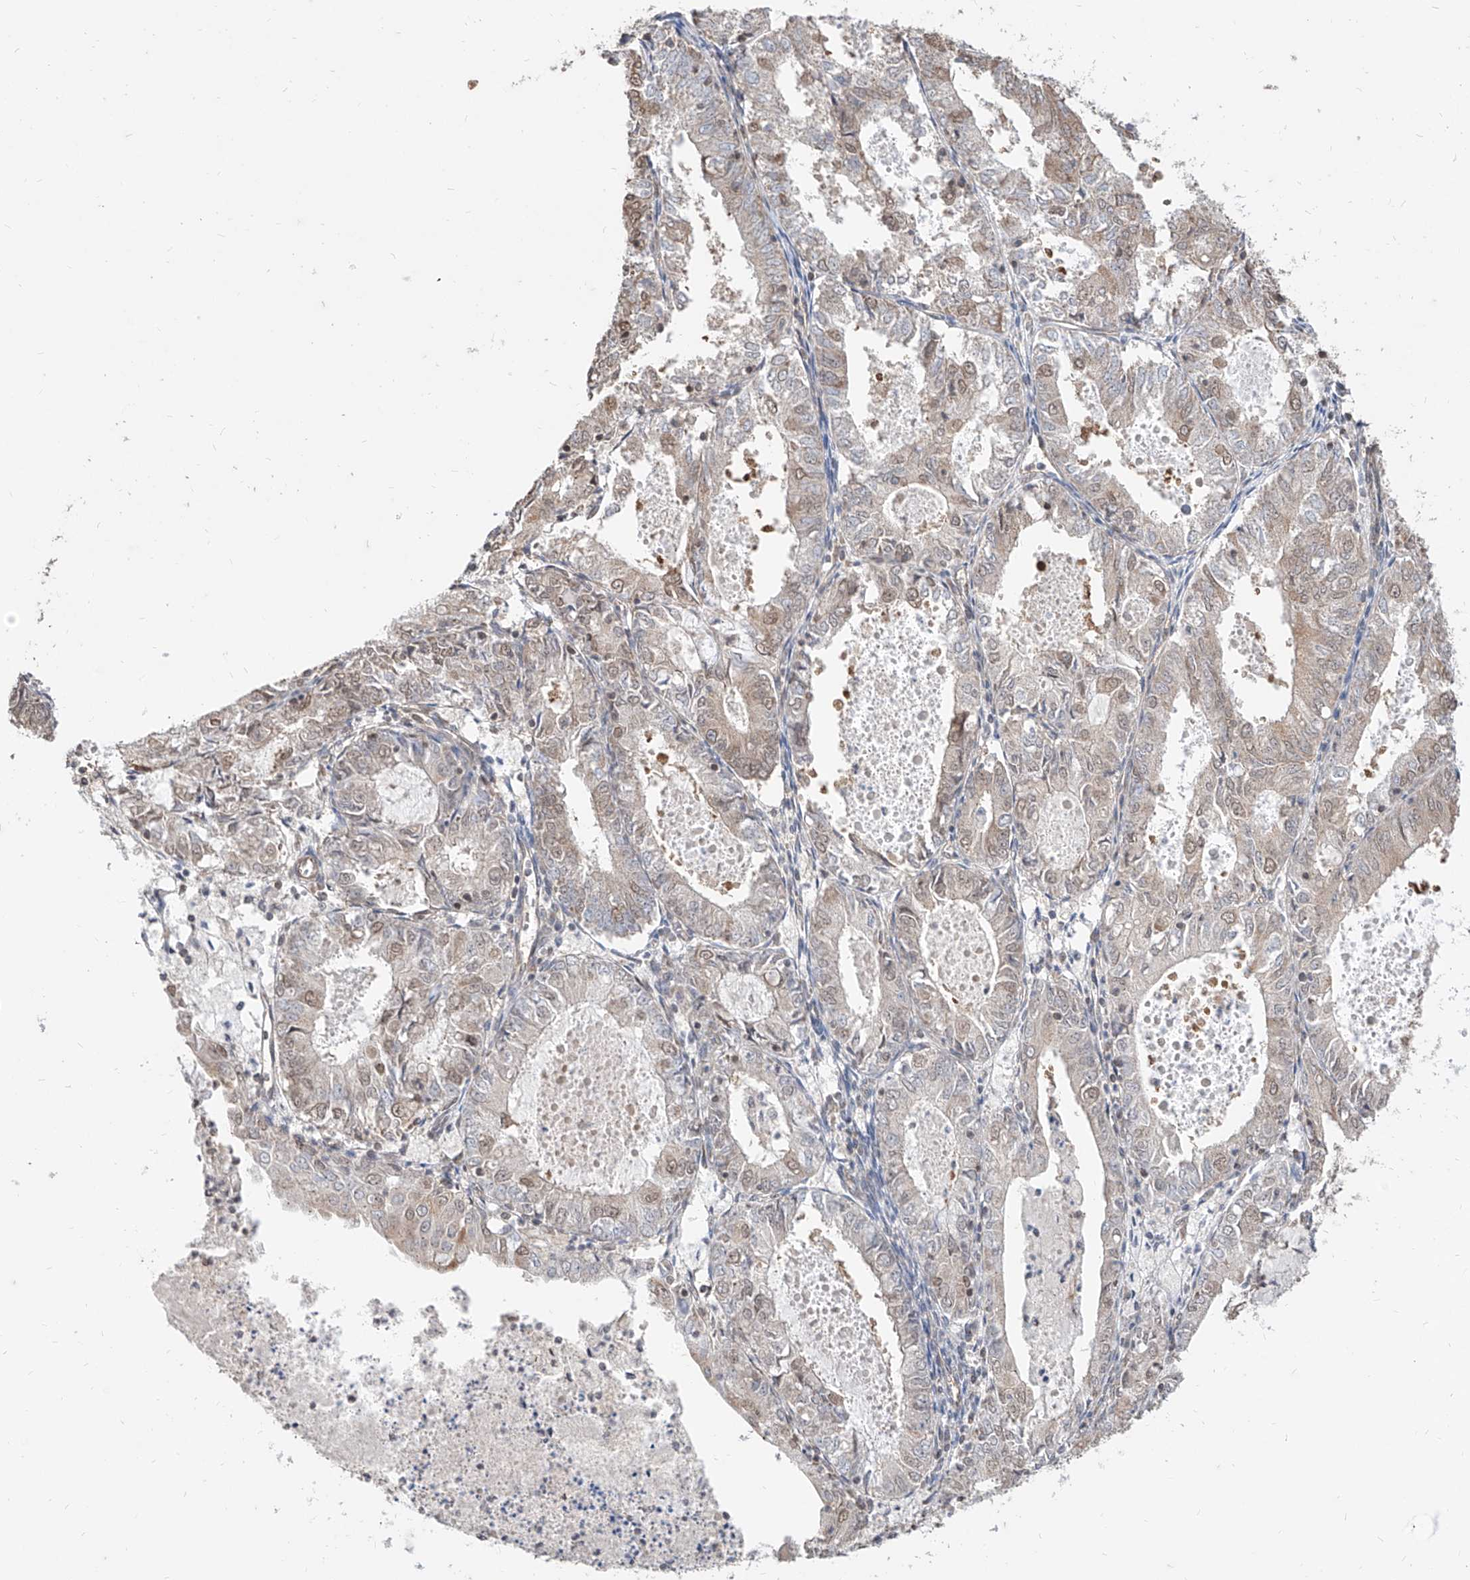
{"staining": {"intensity": "weak", "quantity": "25%-75%", "location": "nuclear"}, "tissue": "endometrial cancer", "cell_type": "Tumor cells", "image_type": "cancer", "snomed": [{"axis": "morphology", "description": "Adenocarcinoma, NOS"}, {"axis": "topography", "description": "Endometrium"}], "caption": "Protein analysis of endometrial cancer (adenocarcinoma) tissue demonstrates weak nuclear expression in about 25%-75% of tumor cells.", "gene": "C8orf82", "patient": {"sex": "female", "age": 57}}